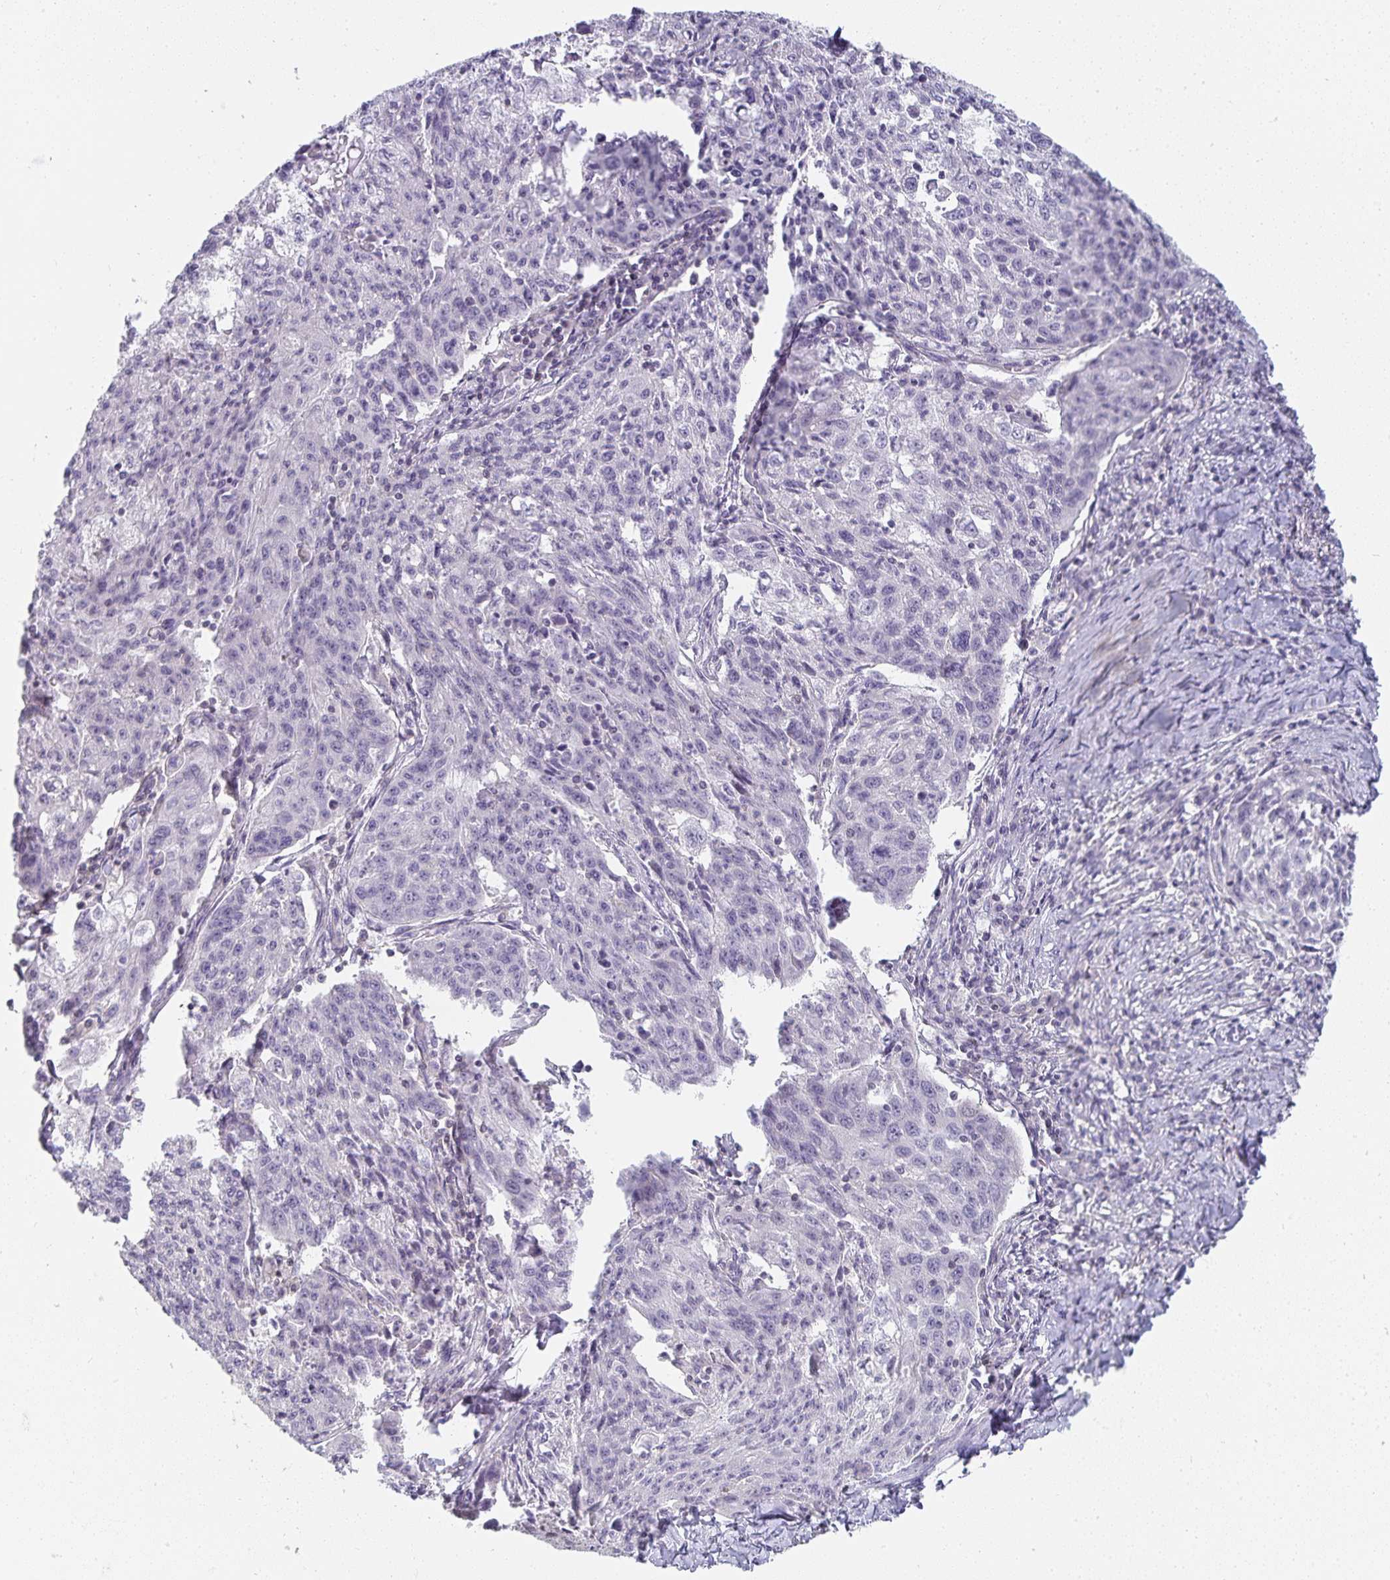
{"staining": {"intensity": "negative", "quantity": "none", "location": "none"}, "tissue": "lung cancer", "cell_type": "Tumor cells", "image_type": "cancer", "snomed": [{"axis": "morphology", "description": "Squamous cell carcinoma, NOS"}, {"axis": "morphology", "description": "Squamous cell carcinoma, metastatic, NOS"}, {"axis": "topography", "description": "Bronchus"}, {"axis": "topography", "description": "Lung"}], "caption": "Histopathology image shows no significant protein positivity in tumor cells of squamous cell carcinoma (lung).", "gene": "GATA3", "patient": {"sex": "male", "age": 62}}